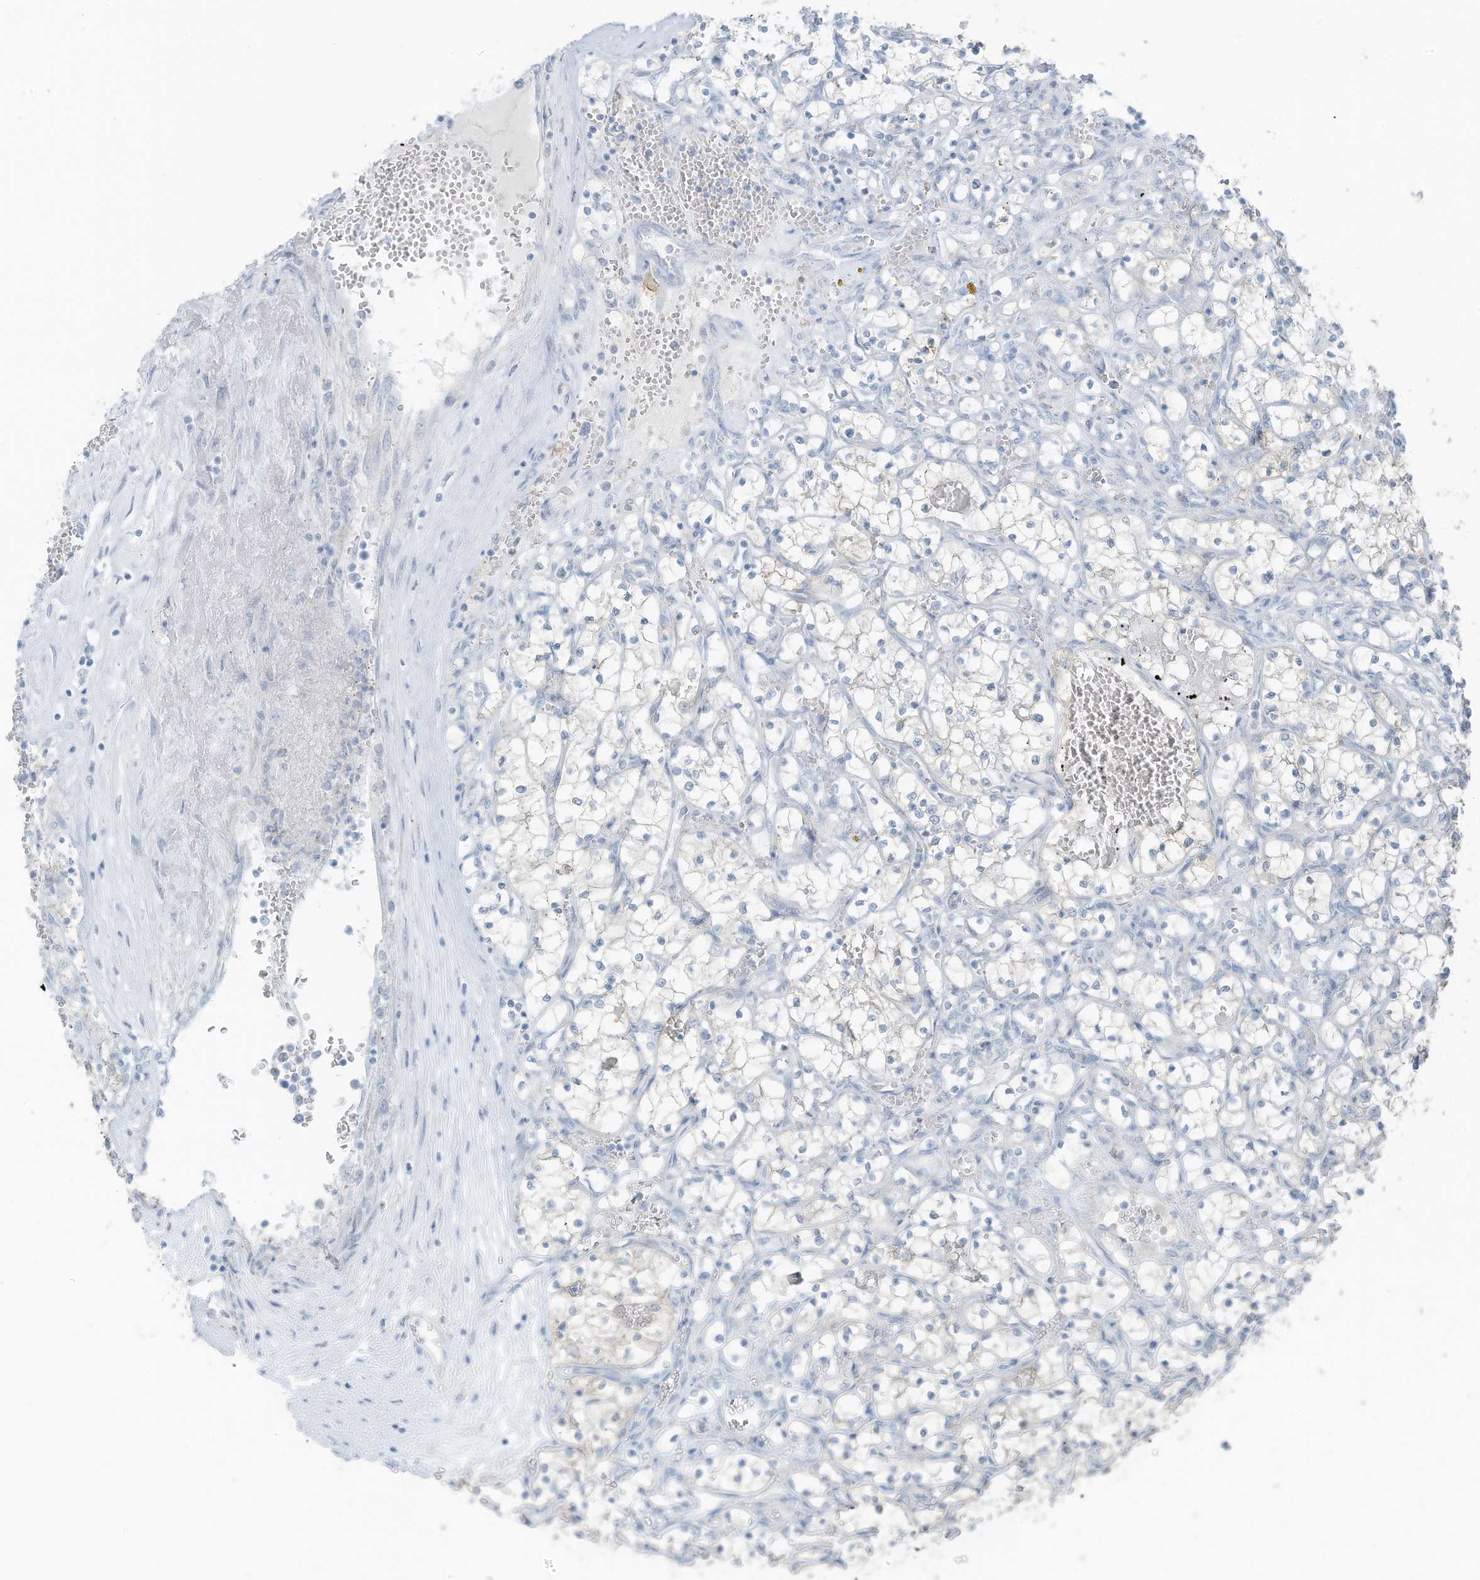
{"staining": {"intensity": "negative", "quantity": "none", "location": "none"}, "tissue": "renal cancer", "cell_type": "Tumor cells", "image_type": "cancer", "snomed": [{"axis": "morphology", "description": "Adenocarcinoma, NOS"}, {"axis": "topography", "description": "Kidney"}], "caption": "This is an immunohistochemistry (IHC) histopathology image of human adenocarcinoma (renal). There is no positivity in tumor cells.", "gene": "SLC25A43", "patient": {"sex": "female", "age": 69}}